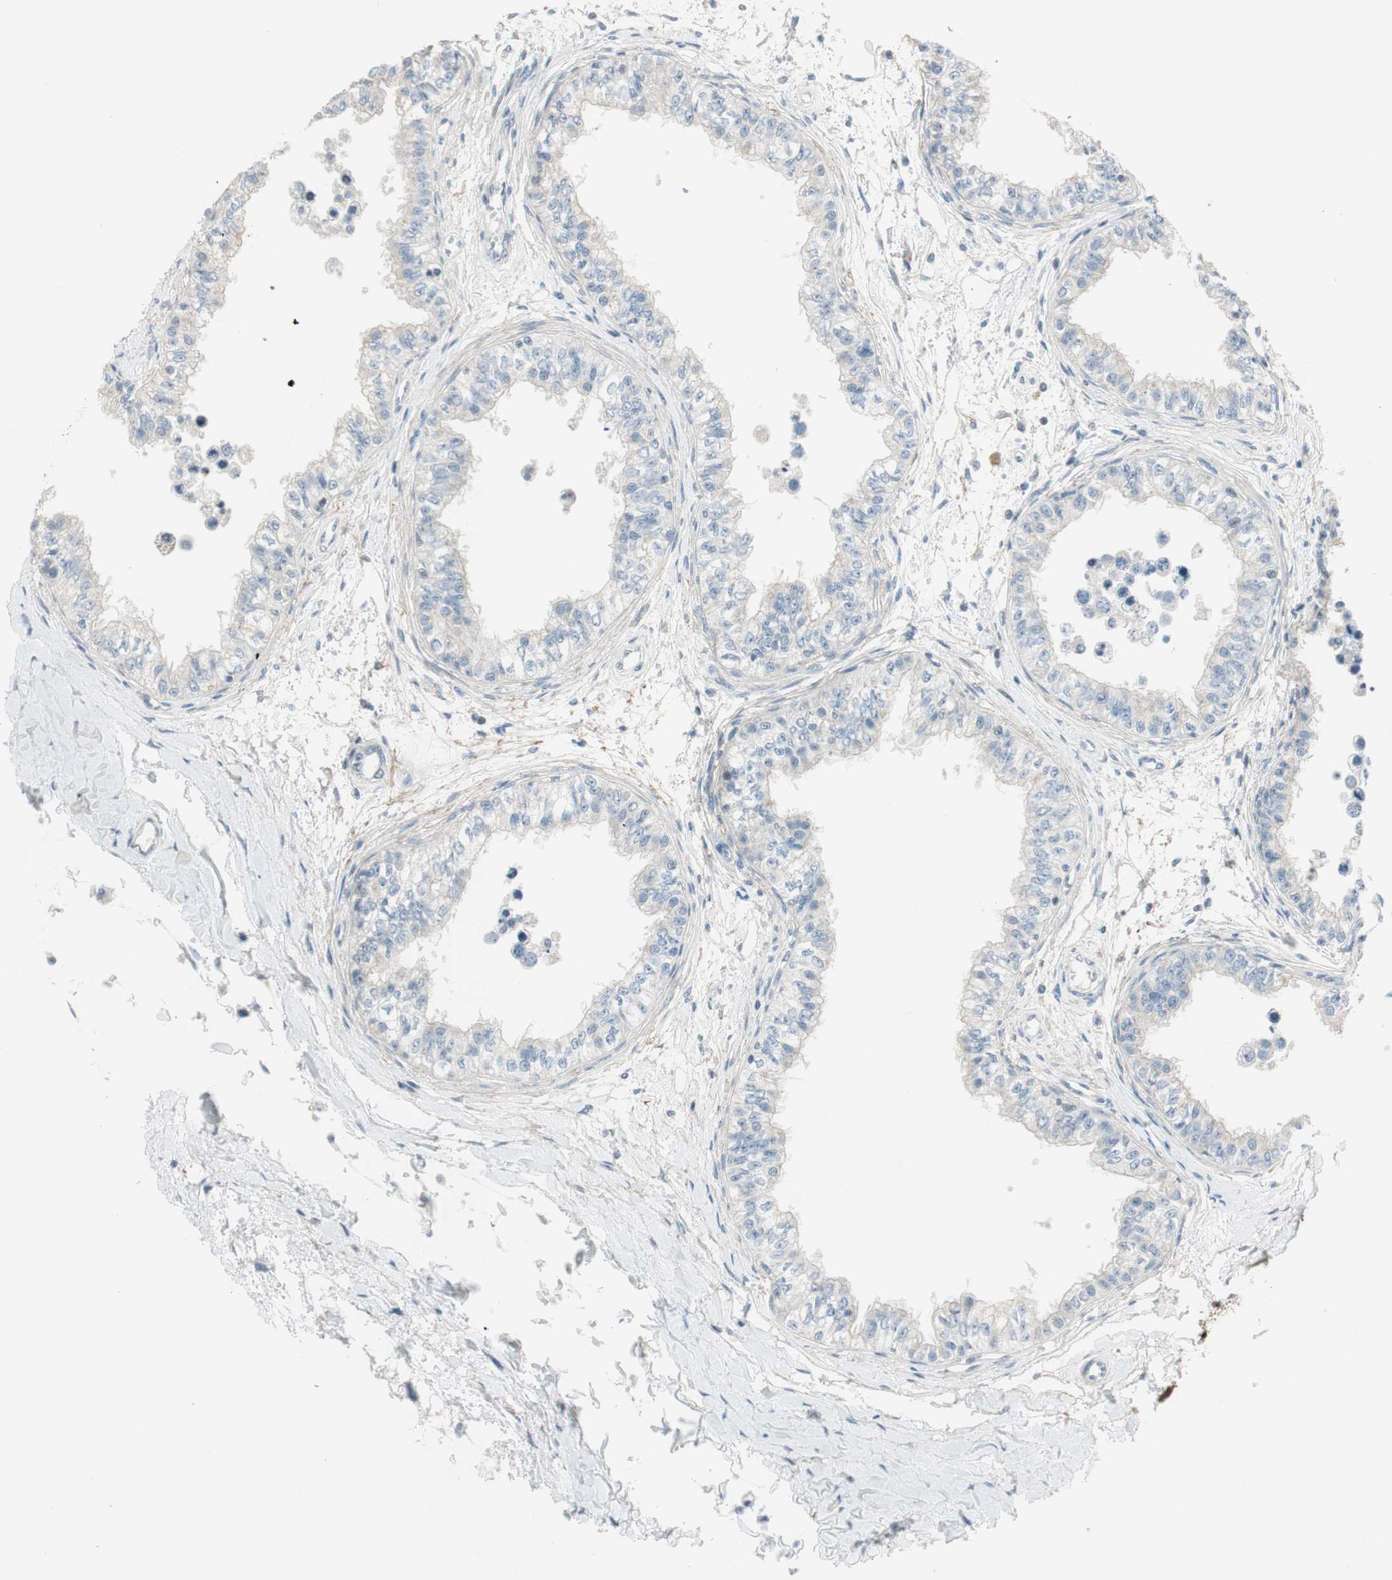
{"staining": {"intensity": "weak", "quantity": "<25%", "location": "cytoplasmic/membranous"}, "tissue": "epididymis", "cell_type": "Glandular cells", "image_type": "normal", "snomed": [{"axis": "morphology", "description": "Normal tissue, NOS"}, {"axis": "morphology", "description": "Adenocarcinoma, metastatic, NOS"}, {"axis": "topography", "description": "Testis"}, {"axis": "topography", "description": "Epididymis"}], "caption": "Epididymis stained for a protein using immunohistochemistry (IHC) demonstrates no positivity glandular cells.", "gene": "EVA1A", "patient": {"sex": "male", "age": 26}}